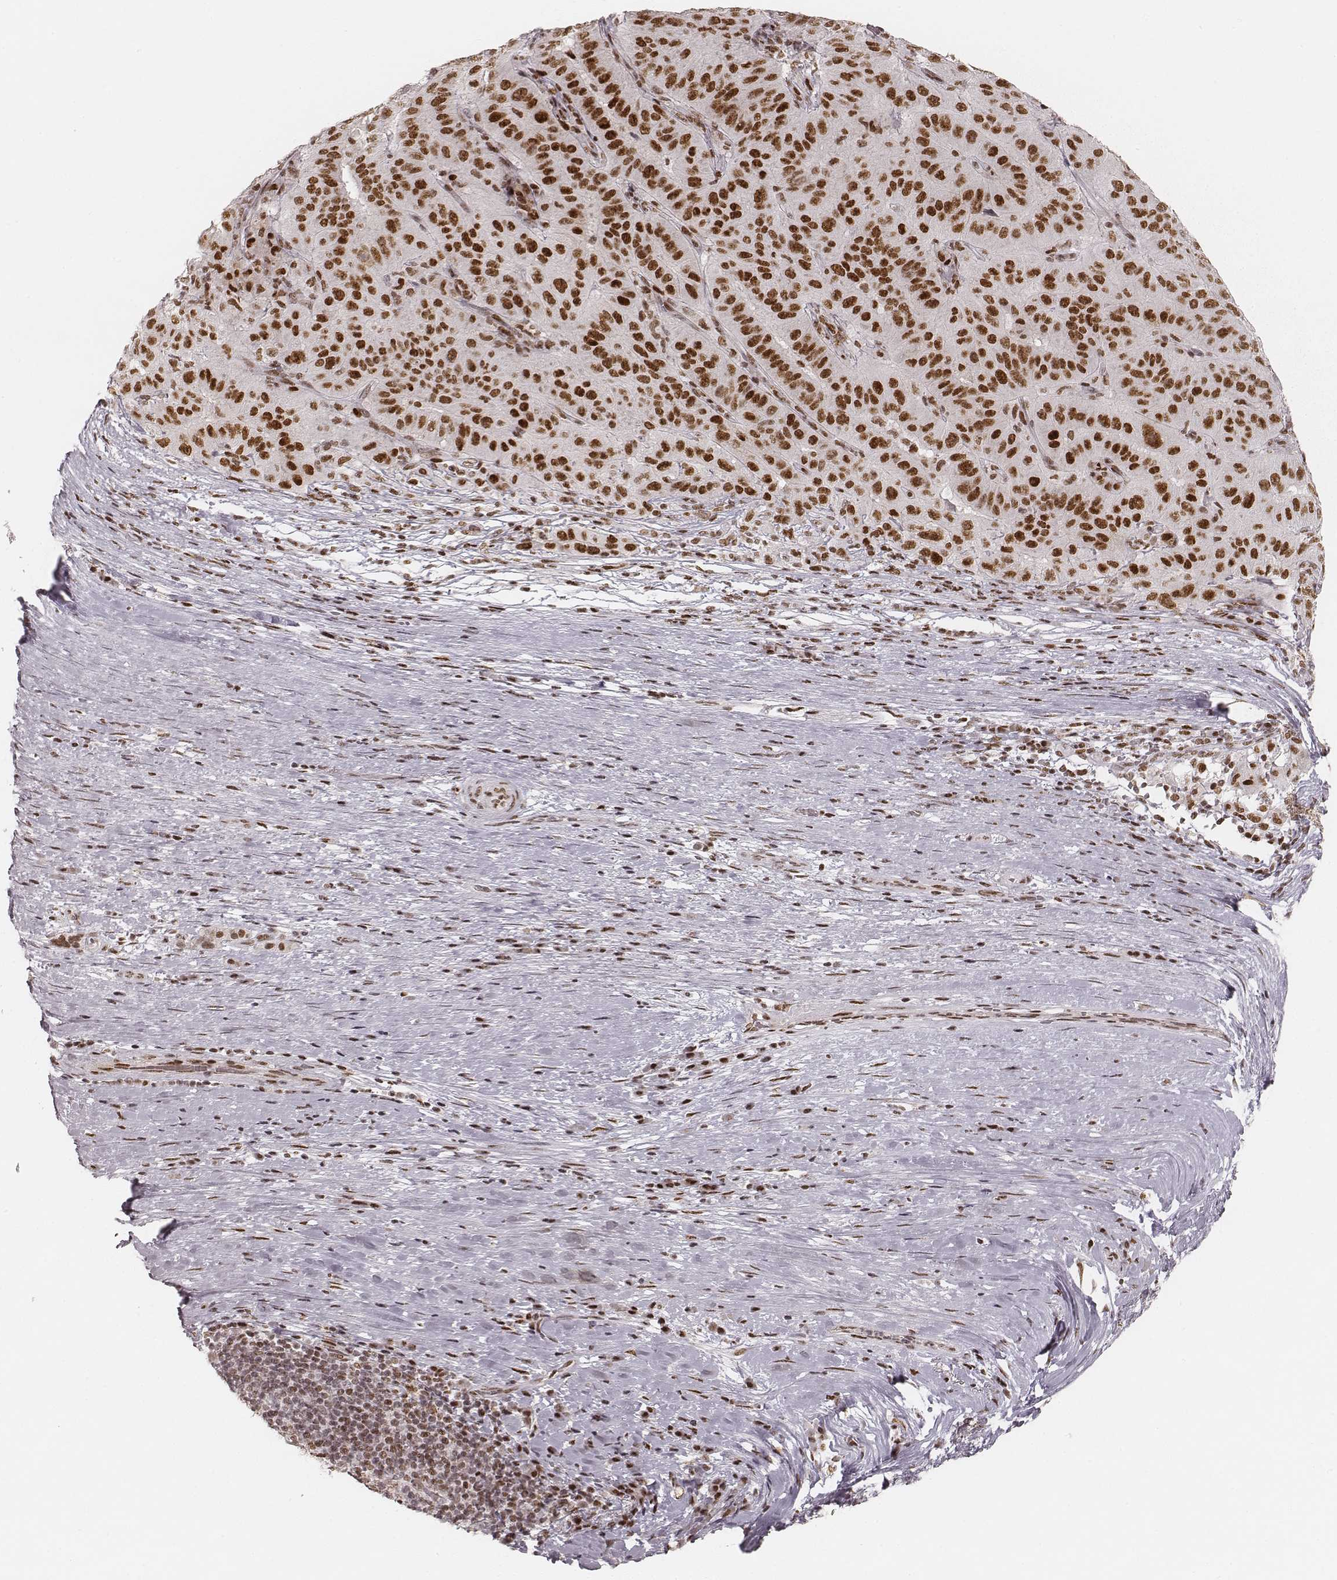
{"staining": {"intensity": "strong", "quantity": ">75%", "location": "nuclear"}, "tissue": "pancreatic cancer", "cell_type": "Tumor cells", "image_type": "cancer", "snomed": [{"axis": "morphology", "description": "Adenocarcinoma, NOS"}, {"axis": "topography", "description": "Pancreas"}], "caption": "This photomicrograph reveals pancreatic adenocarcinoma stained with IHC to label a protein in brown. The nuclear of tumor cells show strong positivity for the protein. Nuclei are counter-stained blue.", "gene": "HNRNPC", "patient": {"sex": "male", "age": 63}}